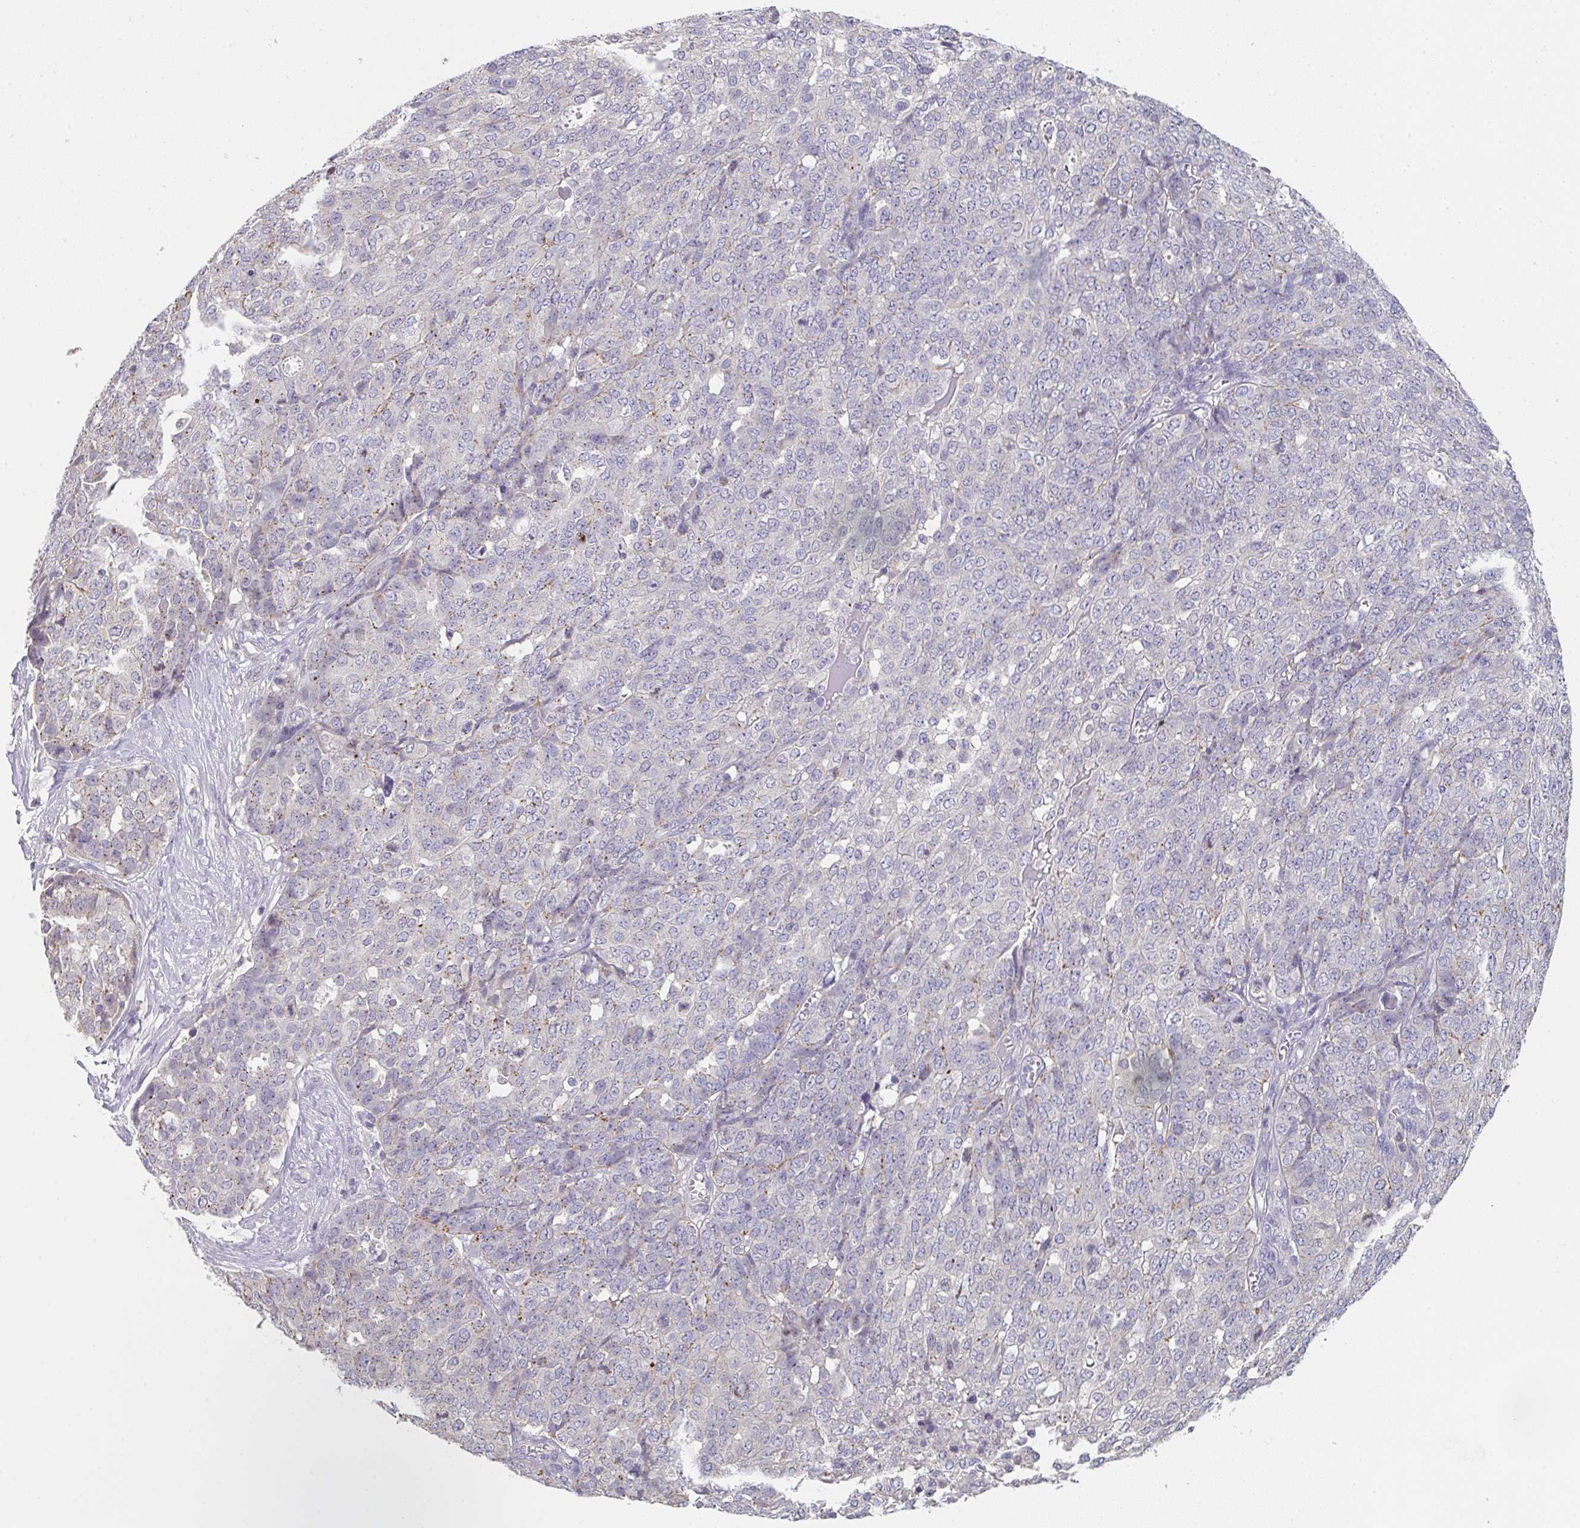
{"staining": {"intensity": "moderate", "quantity": "<25%", "location": "cytoplasmic/membranous"}, "tissue": "ovarian cancer", "cell_type": "Tumor cells", "image_type": "cancer", "snomed": [{"axis": "morphology", "description": "Cystadenocarcinoma, serous, NOS"}, {"axis": "topography", "description": "Soft tissue"}, {"axis": "topography", "description": "Ovary"}], "caption": "Tumor cells display low levels of moderate cytoplasmic/membranous expression in about <25% of cells in human ovarian cancer.", "gene": "CHMP5", "patient": {"sex": "female", "age": 57}}